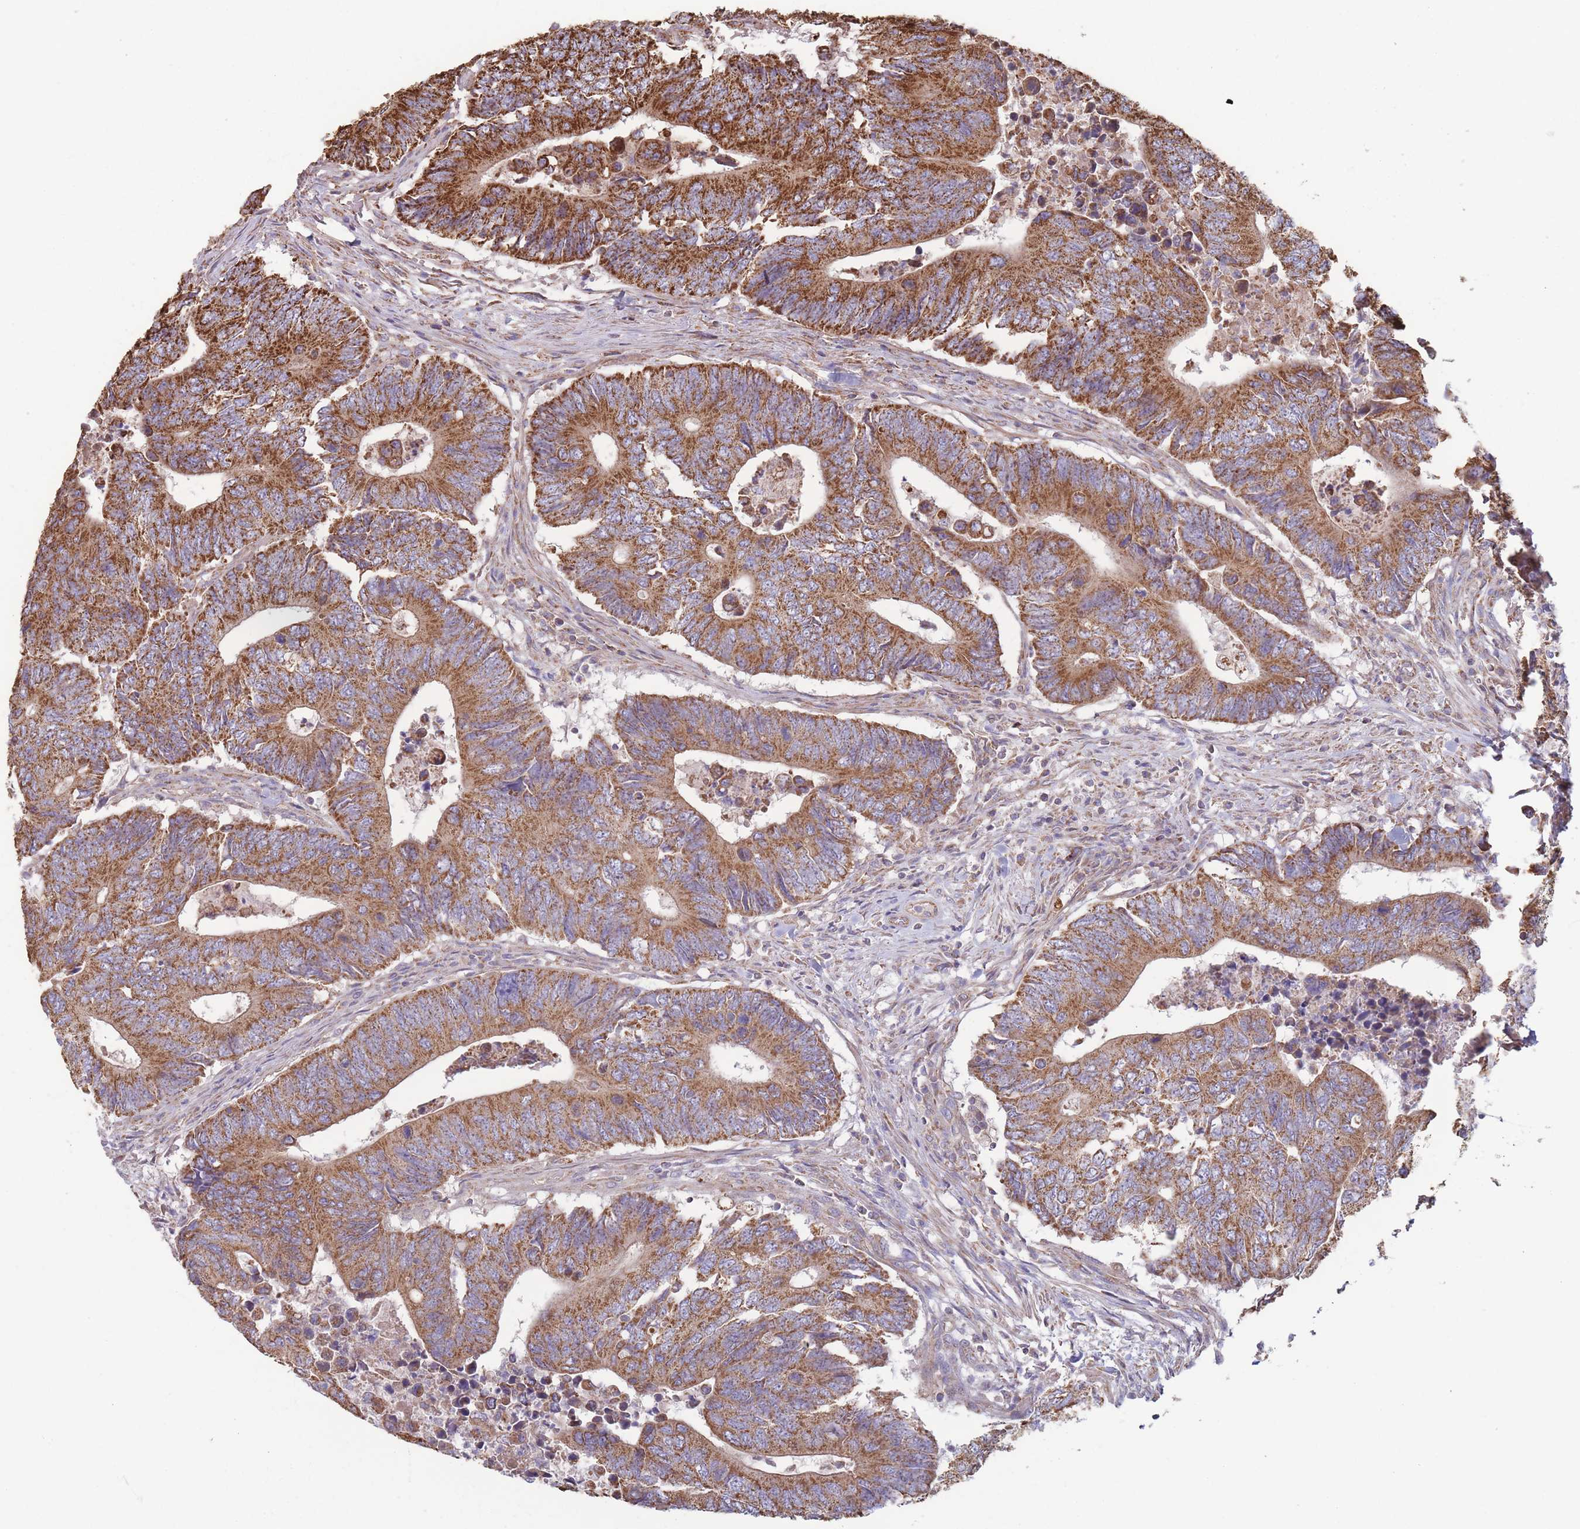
{"staining": {"intensity": "strong", "quantity": ">75%", "location": "cytoplasmic/membranous"}, "tissue": "colorectal cancer", "cell_type": "Tumor cells", "image_type": "cancer", "snomed": [{"axis": "morphology", "description": "Adenocarcinoma, NOS"}, {"axis": "topography", "description": "Colon"}], "caption": "A photomicrograph showing strong cytoplasmic/membranous positivity in approximately >75% of tumor cells in colorectal adenocarcinoma, as visualized by brown immunohistochemical staining.", "gene": "KIF16B", "patient": {"sex": "male", "age": 87}}